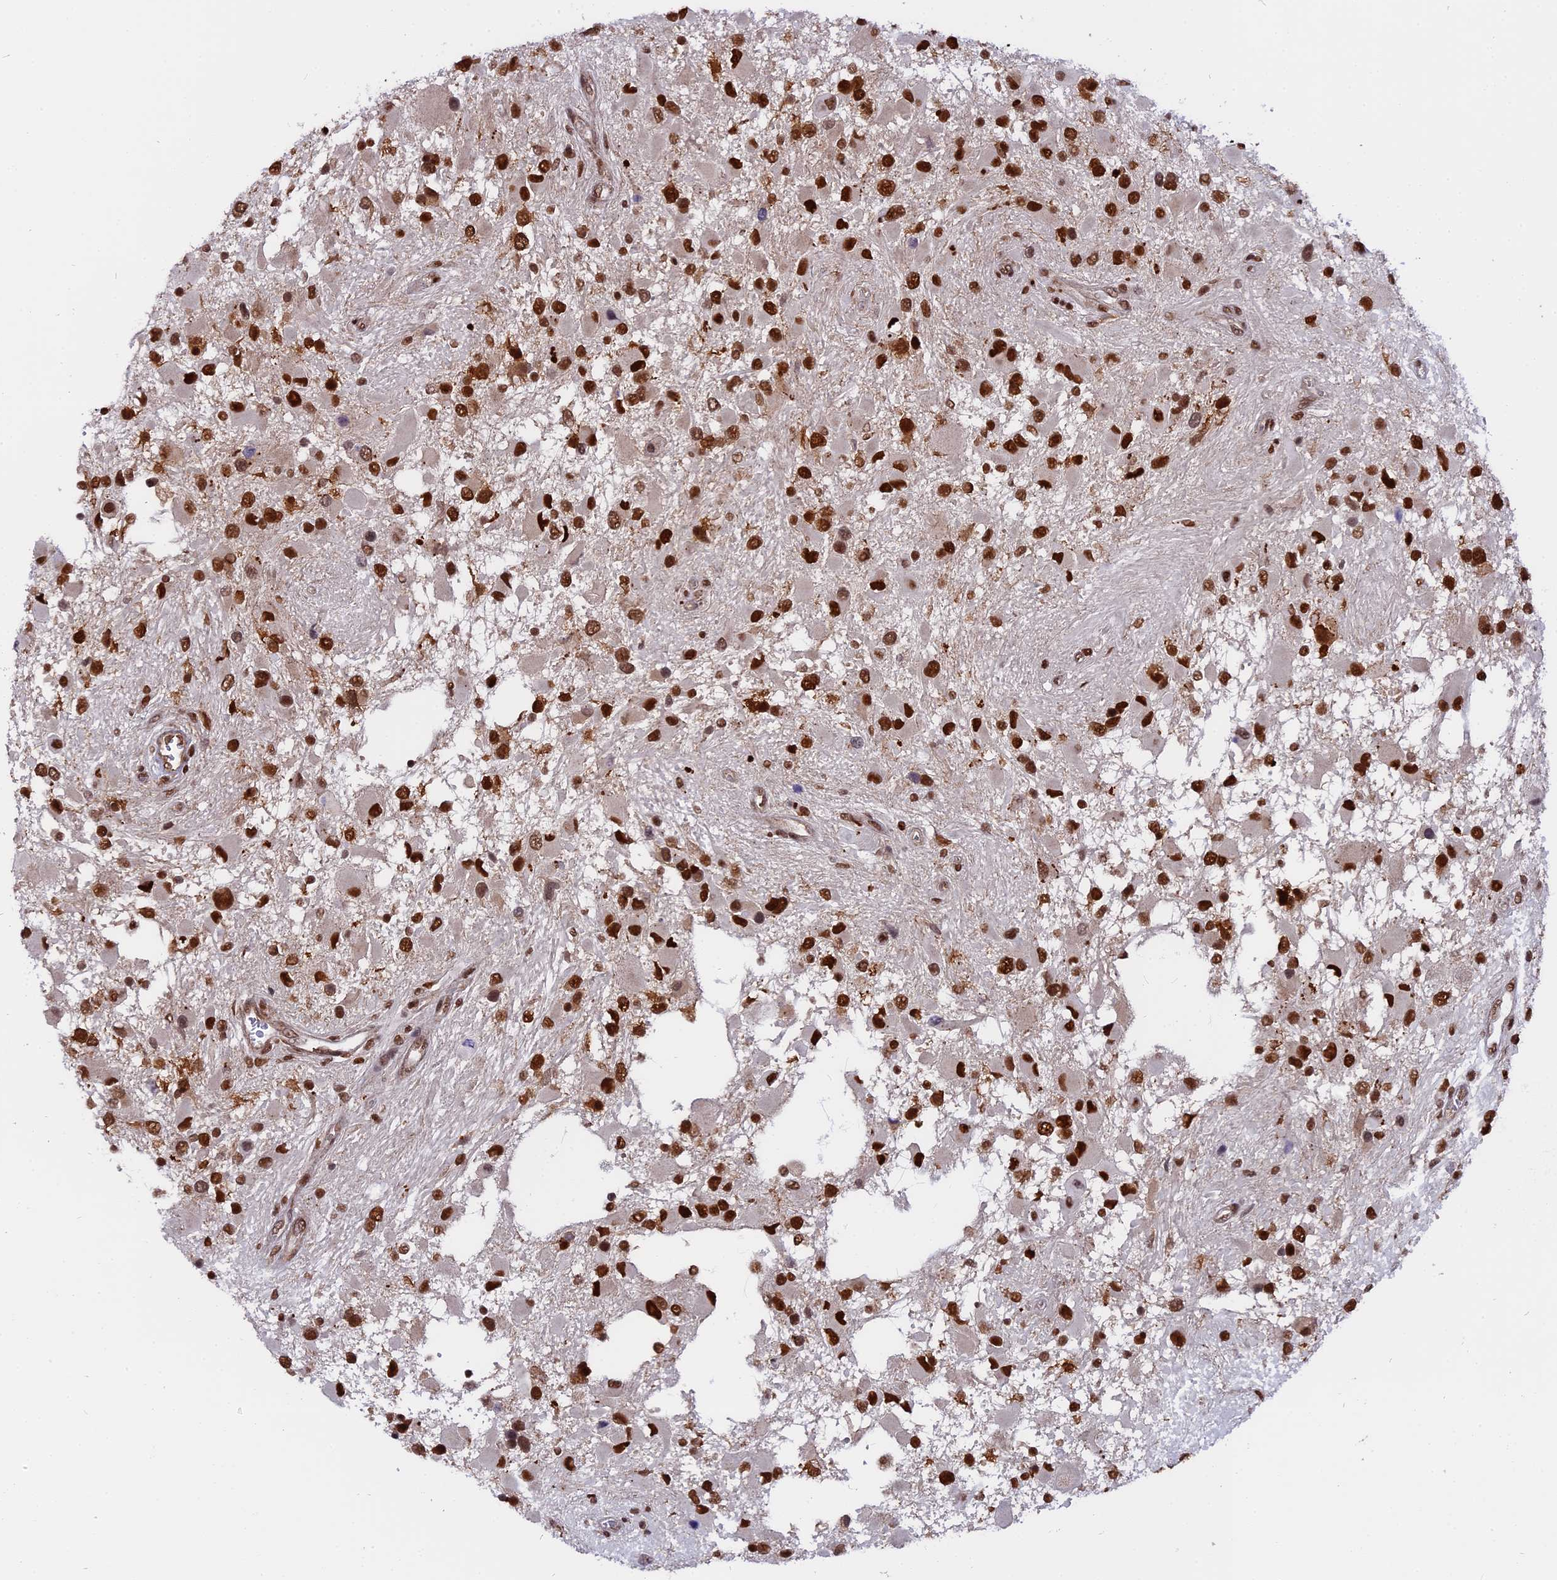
{"staining": {"intensity": "strong", "quantity": ">75%", "location": "nuclear"}, "tissue": "glioma", "cell_type": "Tumor cells", "image_type": "cancer", "snomed": [{"axis": "morphology", "description": "Glioma, malignant, High grade"}, {"axis": "topography", "description": "Brain"}], "caption": "High-power microscopy captured an immunohistochemistry (IHC) image of malignant high-grade glioma, revealing strong nuclear staining in approximately >75% of tumor cells. (IHC, brightfield microscopy, high magnification).", "gene": "RAMAC", "patient": {"sex": "male", "age": 53}}